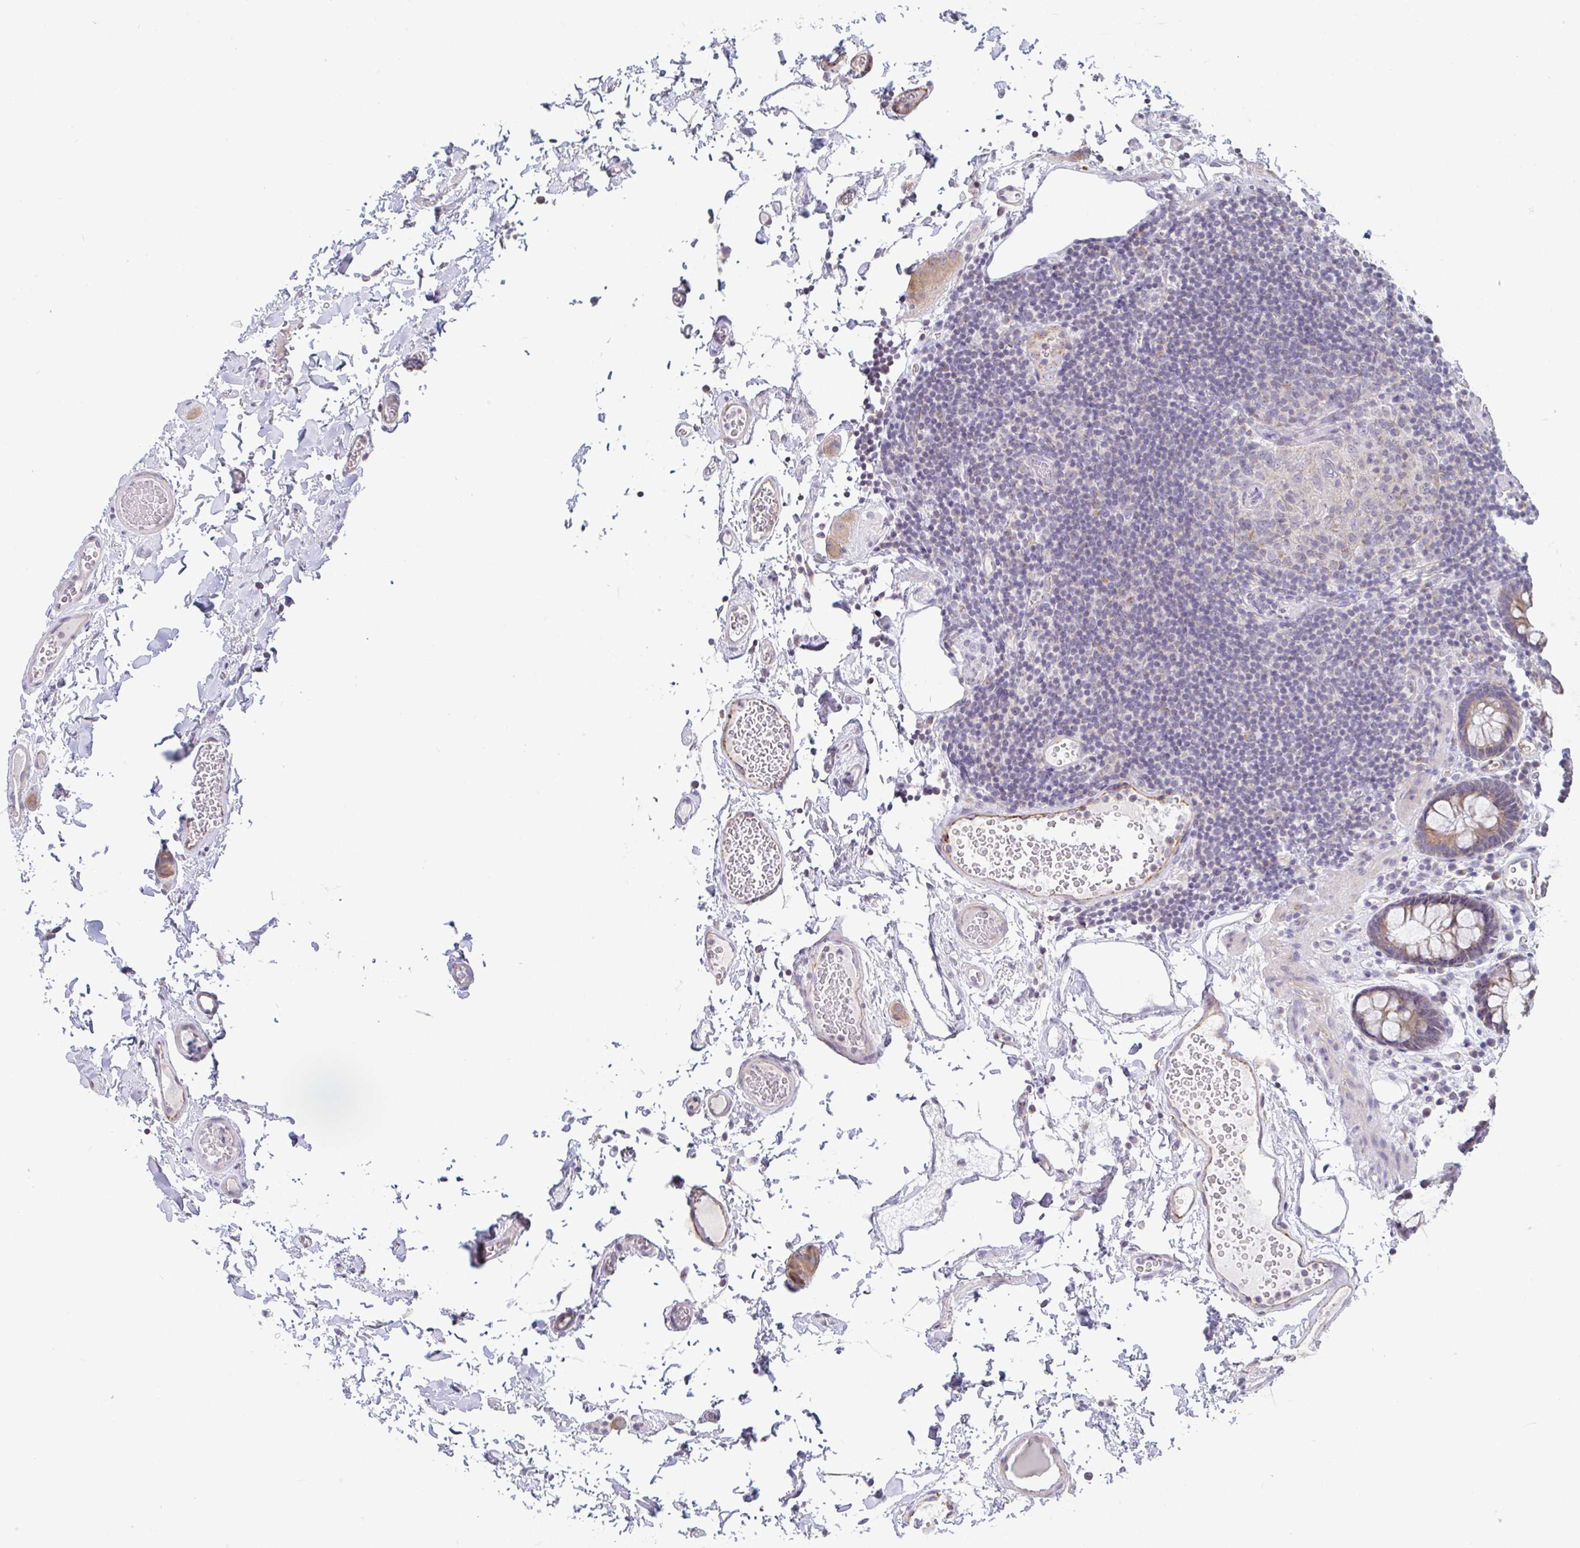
{"staining": {"intensity": "weak", "quantity": "<25%", "location": "cytoplasmic/membranous"}, "tissue": "colon", "cell_type": "Endothelial cells", "image_type": "normal", "snomed": [{"axis": "morphology", "description": "Normal tissue, NOS"}, {"axis": "topography", "description": "Colon"}, {"axis": "topography", "description": "Peripheral nerve tissue"}], "caption": "Photomicrograph shows no significant protein staining in endothelial cells of benign colon. (DAB immunohistochemistry, high magnification).", "gene": "PLCD4", "patient": {"sex": "male", "age": 84}}